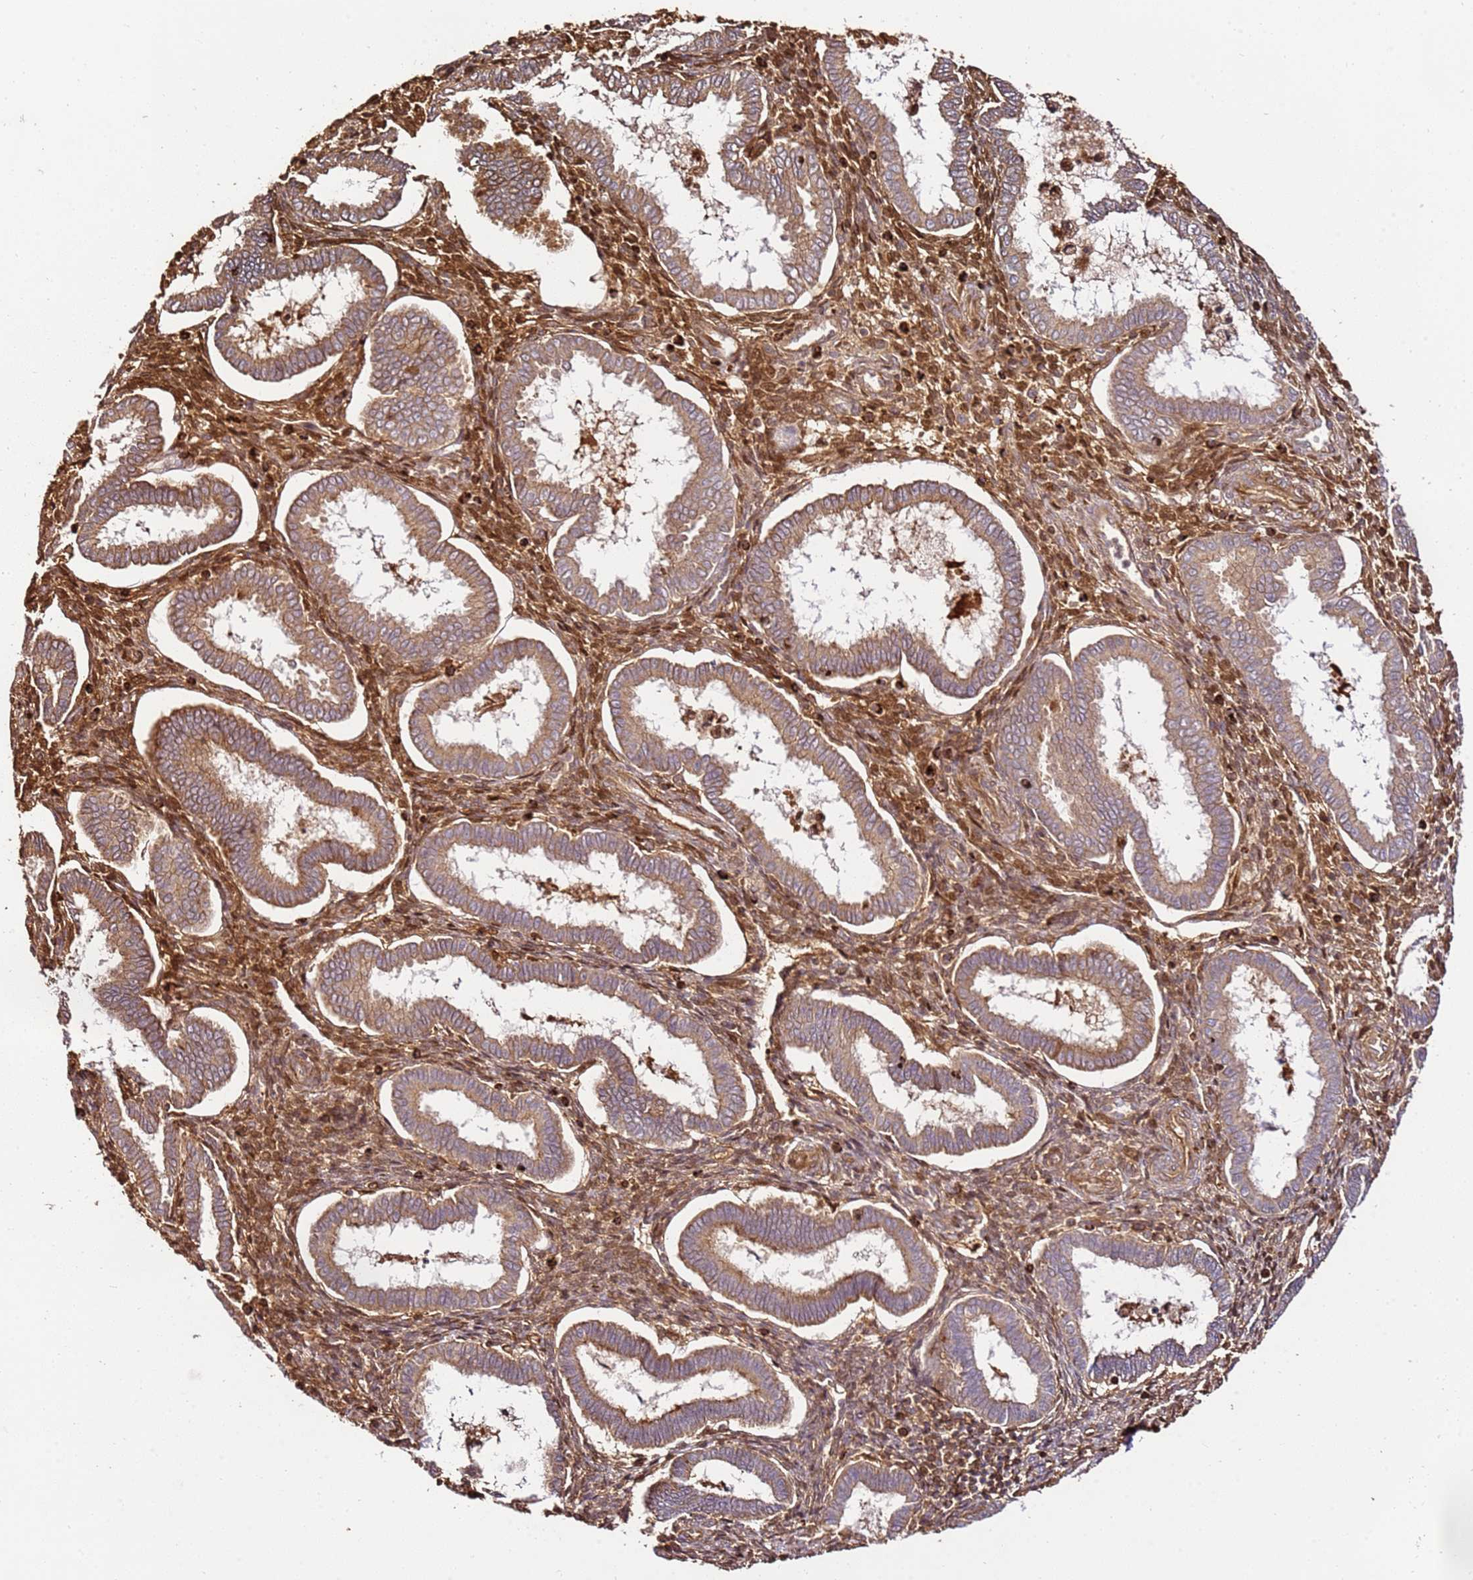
{"staining": {"intensity": "moderate", "quantity": ">75%", "location": "cytoplasmic/membranous,nuclear"}, "tissue": "endometrium", "cell_type": "Cells in endometrial stroma", "image_type": "normal", "snomed": [{"axis": "morphology", "description": "Normal tissue, NOS"}, {"axis": "topography", "description": "Endometrium"}], "caption": "Cells in endometrial stroma display medium levels of moderate cytoplasmic/membranous,nuclear positivity in about >75% of cells in unremarkable human endometrium. (Stains: DAB (3,3'-diaminobenzidine) in brown, nuclei in blue, Microscopy: brightfield microscopy at high magnification).", "gene": "KATNAL2", "patient": {"sex": "female", "age": 24}}